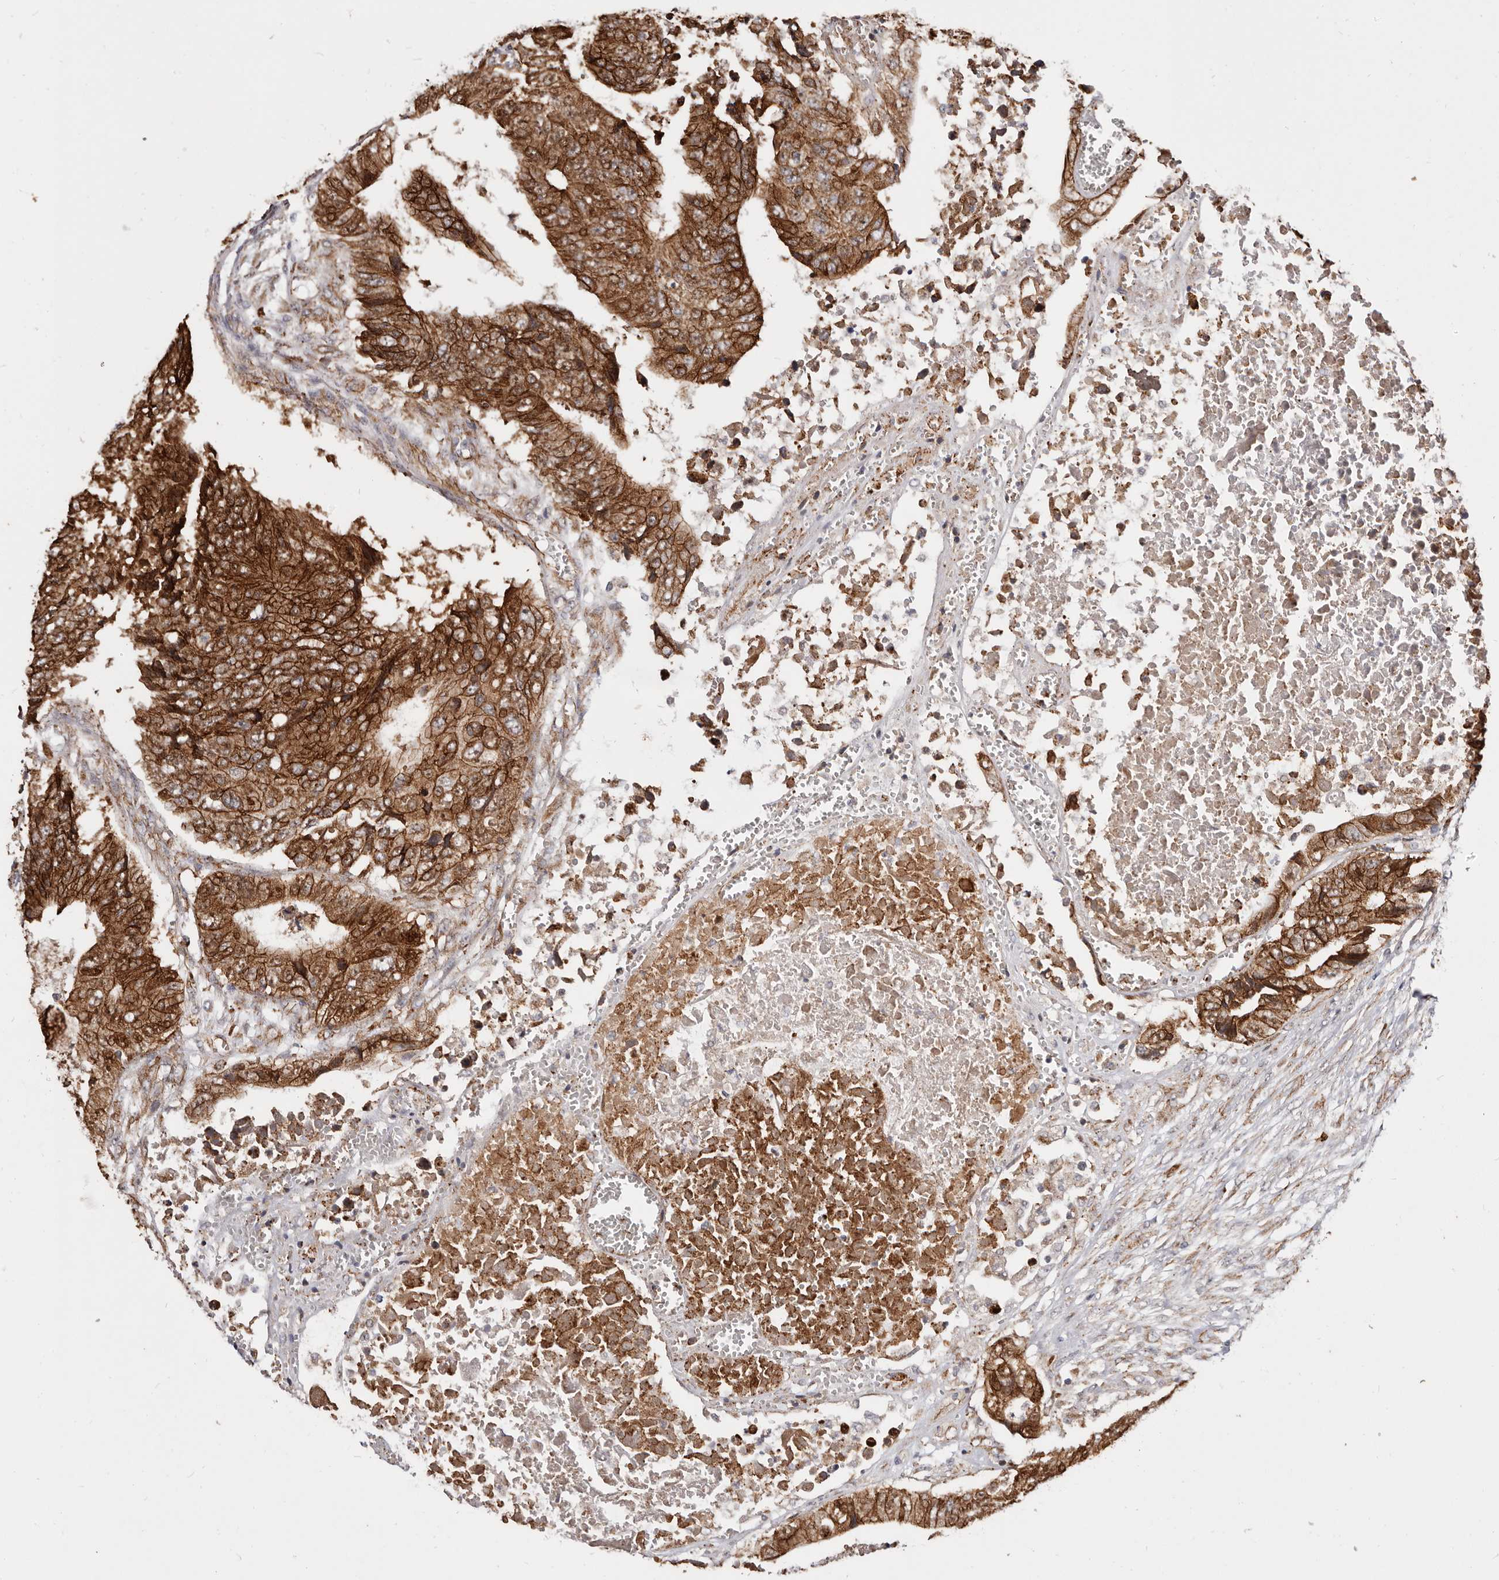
{"staining": {"intensity": "strong", "quantity": ">75%", "location": "cytoplasmic/membranous"}, "tissue": "colorectal cancer", "cell_type": "Tumor cells", "image_type": "cancer", "snomed": [{"axis": "morphology", "description": "Adenocarcinoma, NOS"}, {"axis": "topography", "description": "Rectum"}], "caption": "Immunohistochemical staining of adenocarcinoma (colorectal) displays strong cytoplasmic/membranous protein staining in approximately >75% of tumor cells. (IHC, brightfield microscopy, high magnification).", "gene": "CTNNB1", "patient": {"sex": "male", "age": 84}}